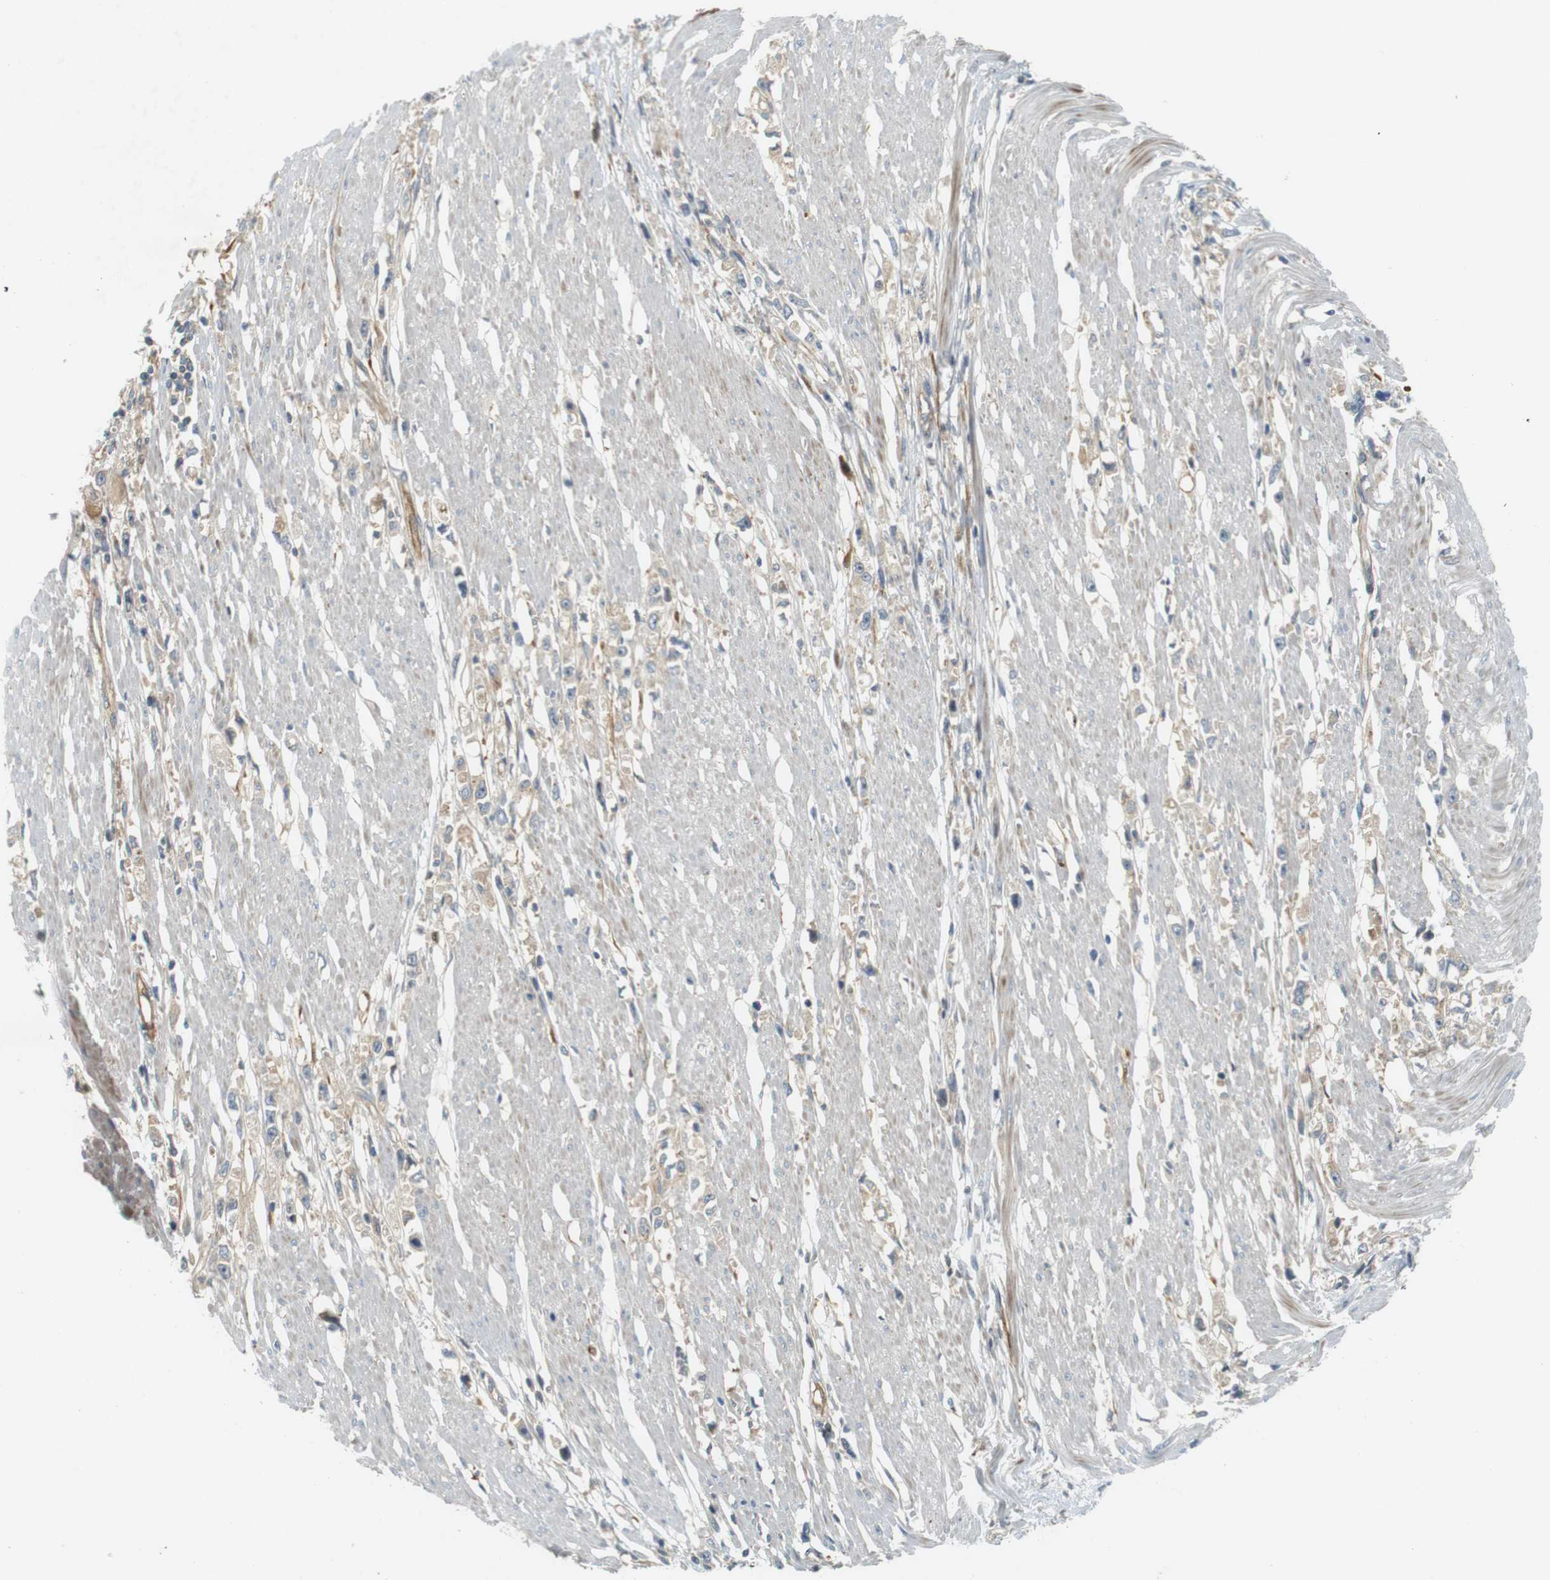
{"staining": {"intensity": "negative", "quantity": "none", "location": "none"}, "tissue": "stomach cancer", "cell_type": "Tumor cells", "image_type": "cancer", "snomed": [{"axis": "morphology", "description": "Adenocarcinoma, NOS"}, {"axis": "topography", "description": "Stomach"}], "caption": "DAB immunohistochemical staining of stomach cancer (adenocarcinoma) reveals no significant expression in tumor cells.", "gene": "SH3GLB1", "patient": {"sex": "female", "age": 59}}